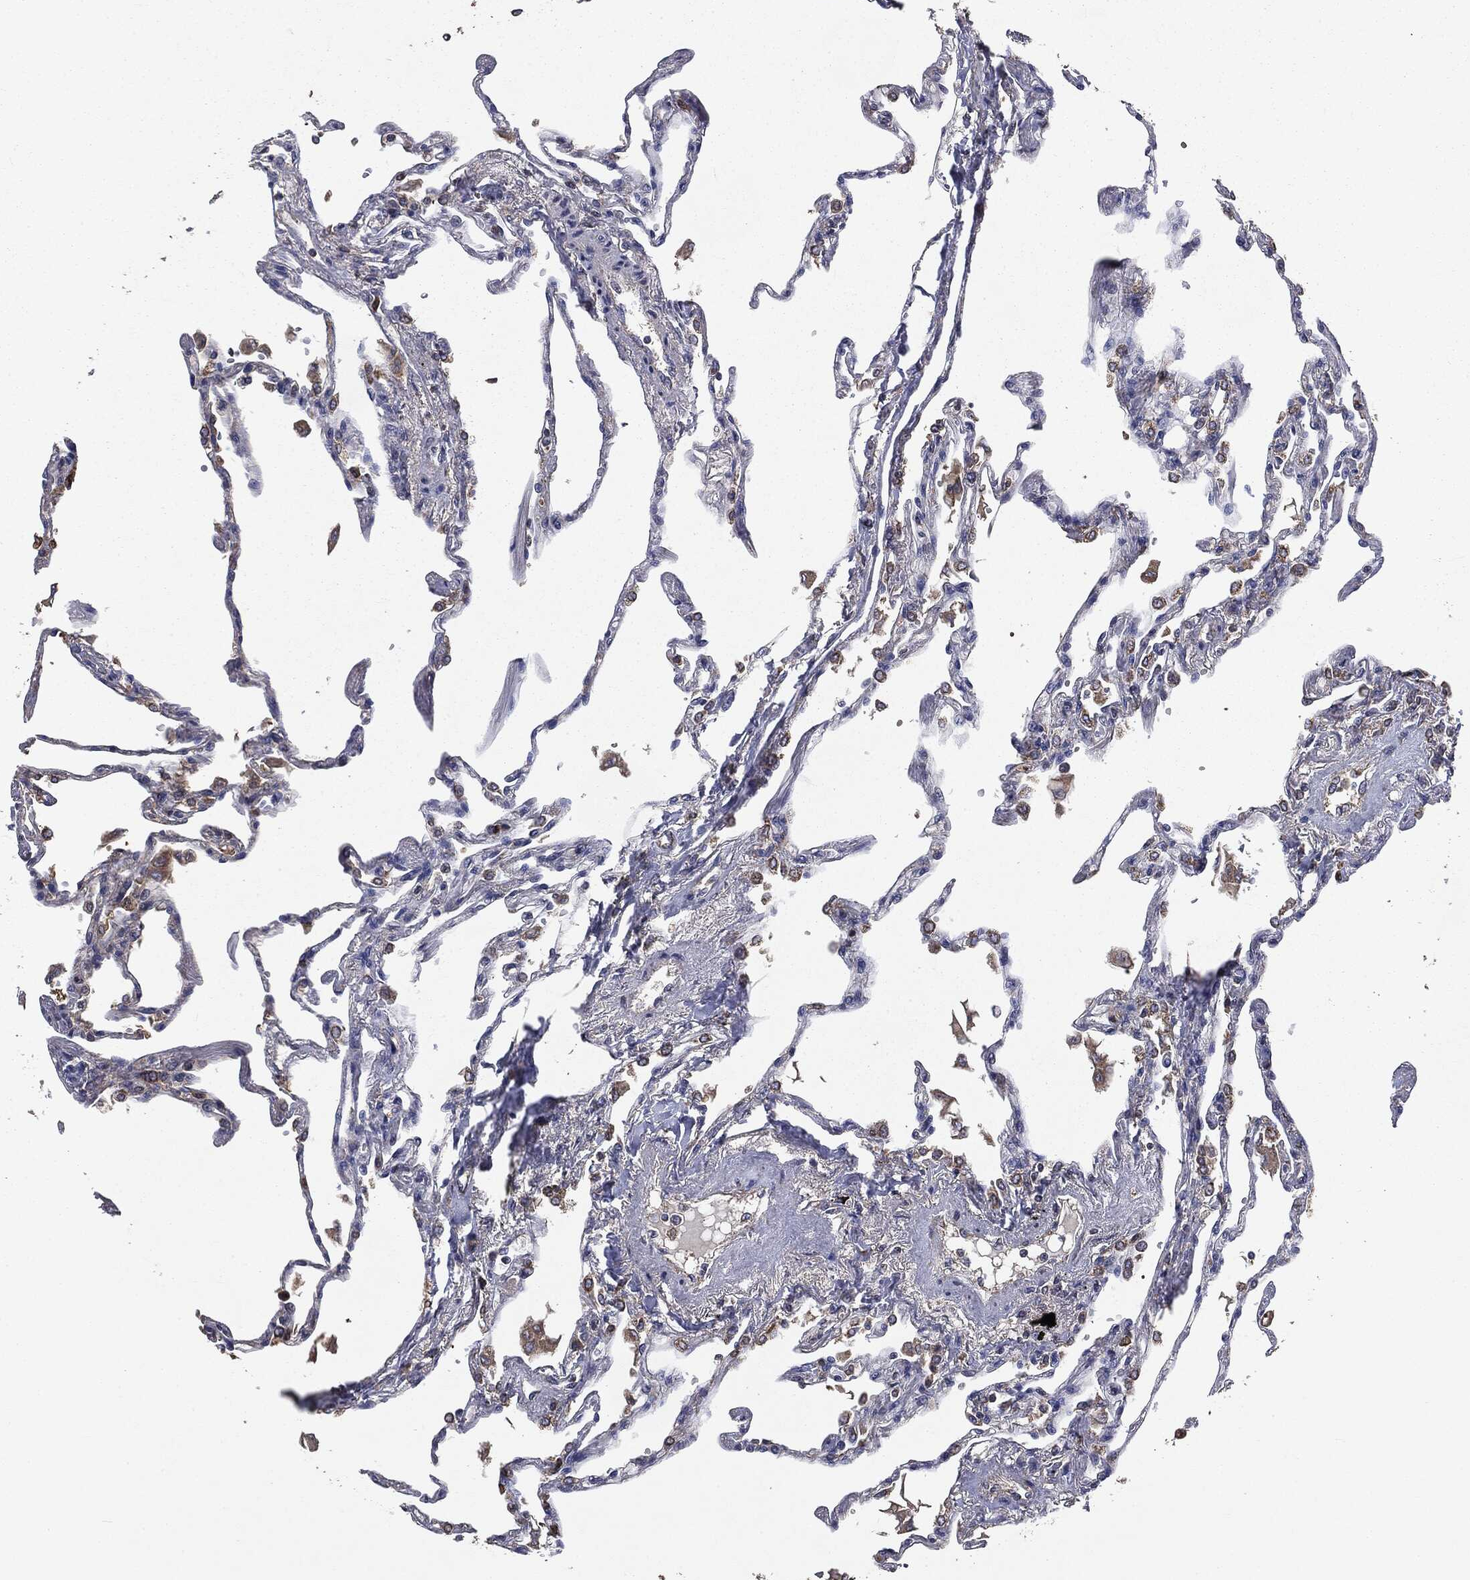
{"staining": {"intensity": "weak", "quantity": "25%-75%", "location": "cytoplasmic/membranous"}, "tissue": "lung", "cell_type": "Alveolar cells", "image_type": "normal", "snomed": [{"axis": "morphology", "description": "Normal tissue, NOS"}, {"axis": "topography", "description": "Lung"}], "caption": "IHC of benign lung reveals low levels of weak cytoplasmic/membranous staining in approximately 25%-75% of alveolar cells.", "gene": "MAPK6", "patient": {"sex": "male", "age": 78}}